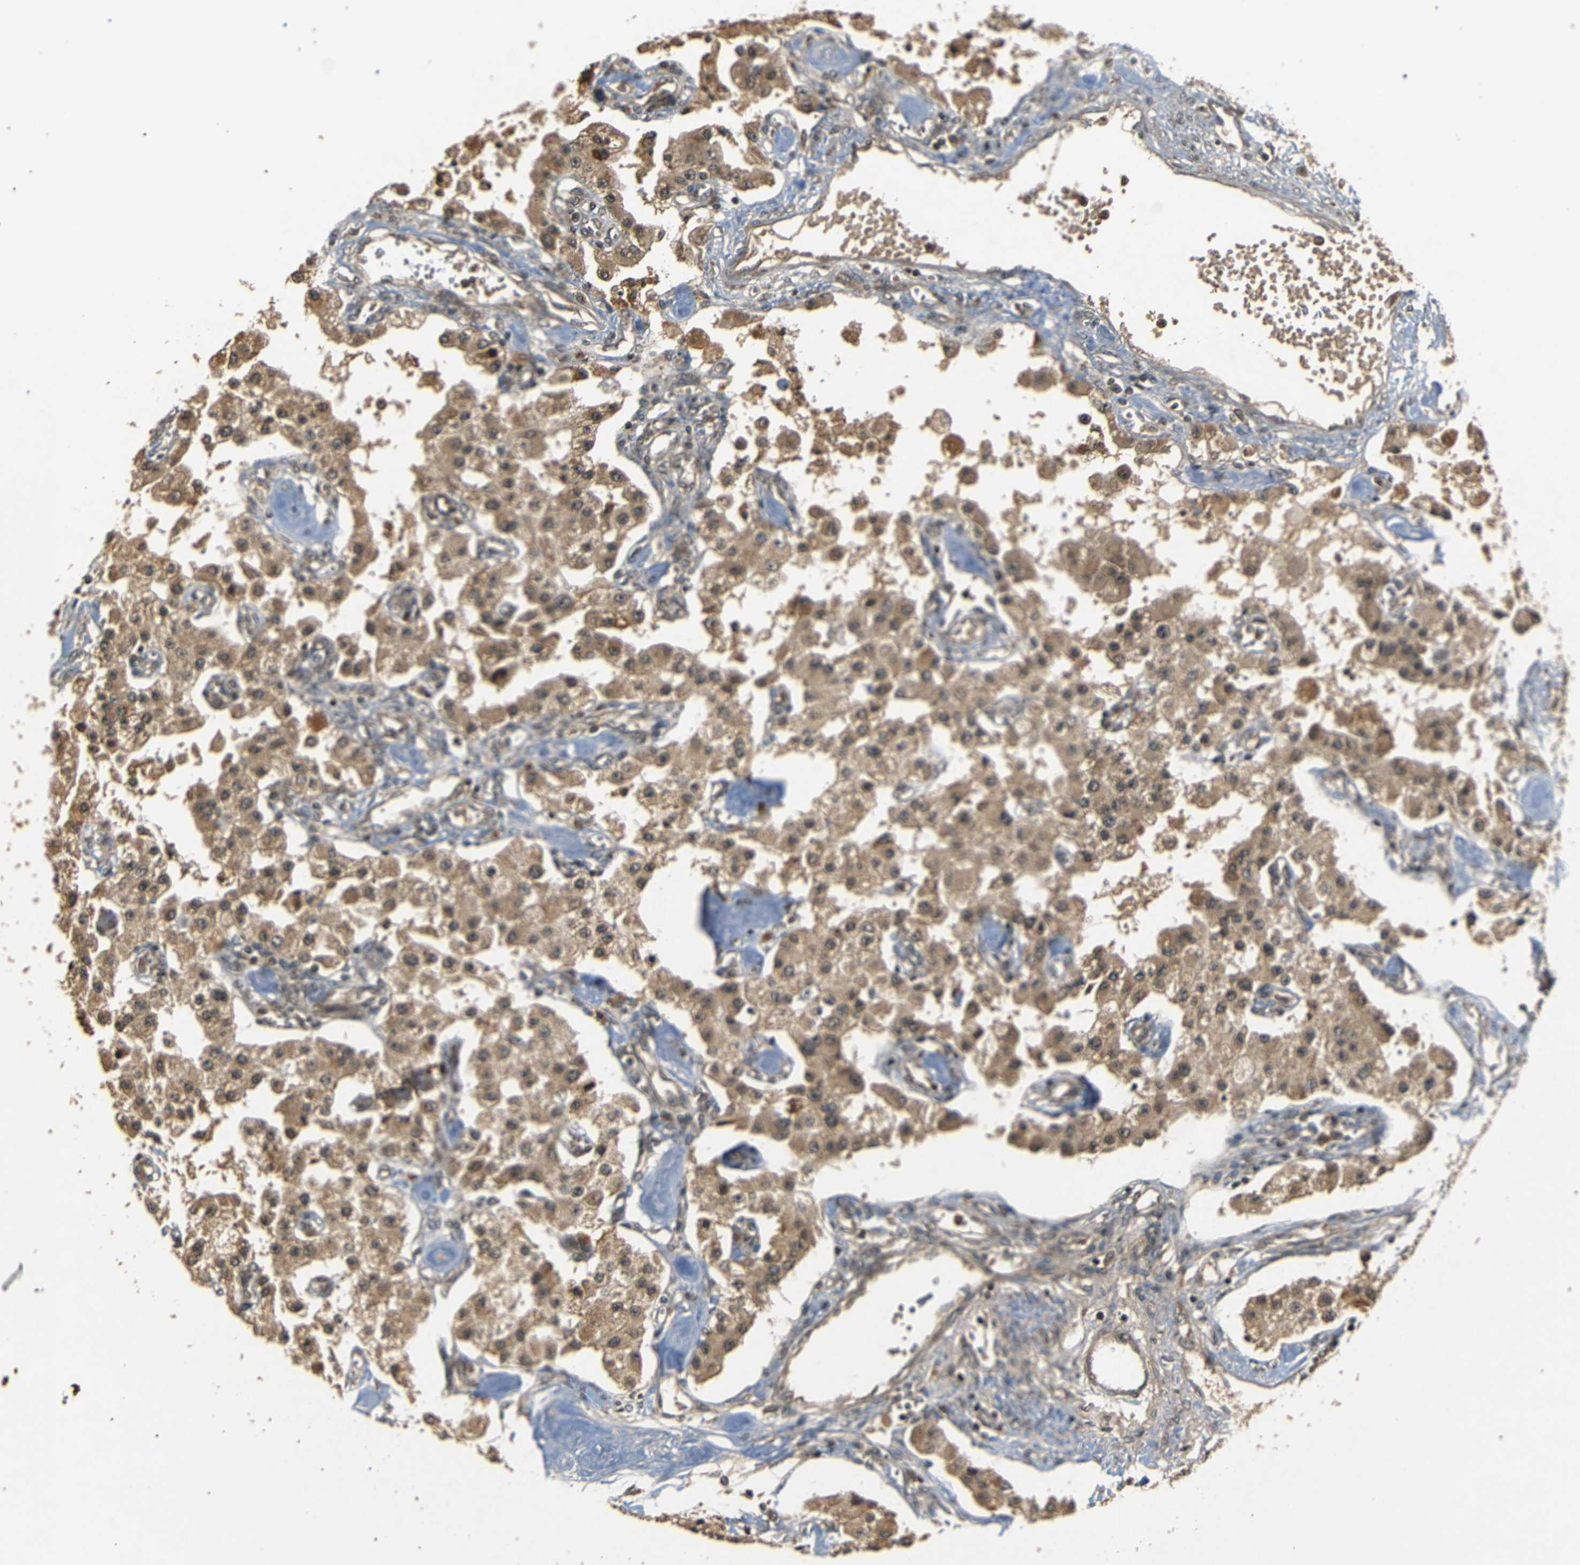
{"staining": {"intensity": "moderate", "quantity": ">75%", "location": "cytoplasmic/membranous"}, "tissue": "carcinoid", "cell_type": "Tumor cells", "image_type": "cancer", "snomed": [{"axis": "morphology", "description": "Carcinoid, malignant, NOS"}, {"axis": "topography", "description": "Pancreas"}], "caption": "Protein expression analysis of carcinoid demonstrates moderate cytoplasmic/membranous positivity in about >75% of tumor cells.", "gene": "TANK", "patient": {"sex": "male", "age": 41}}